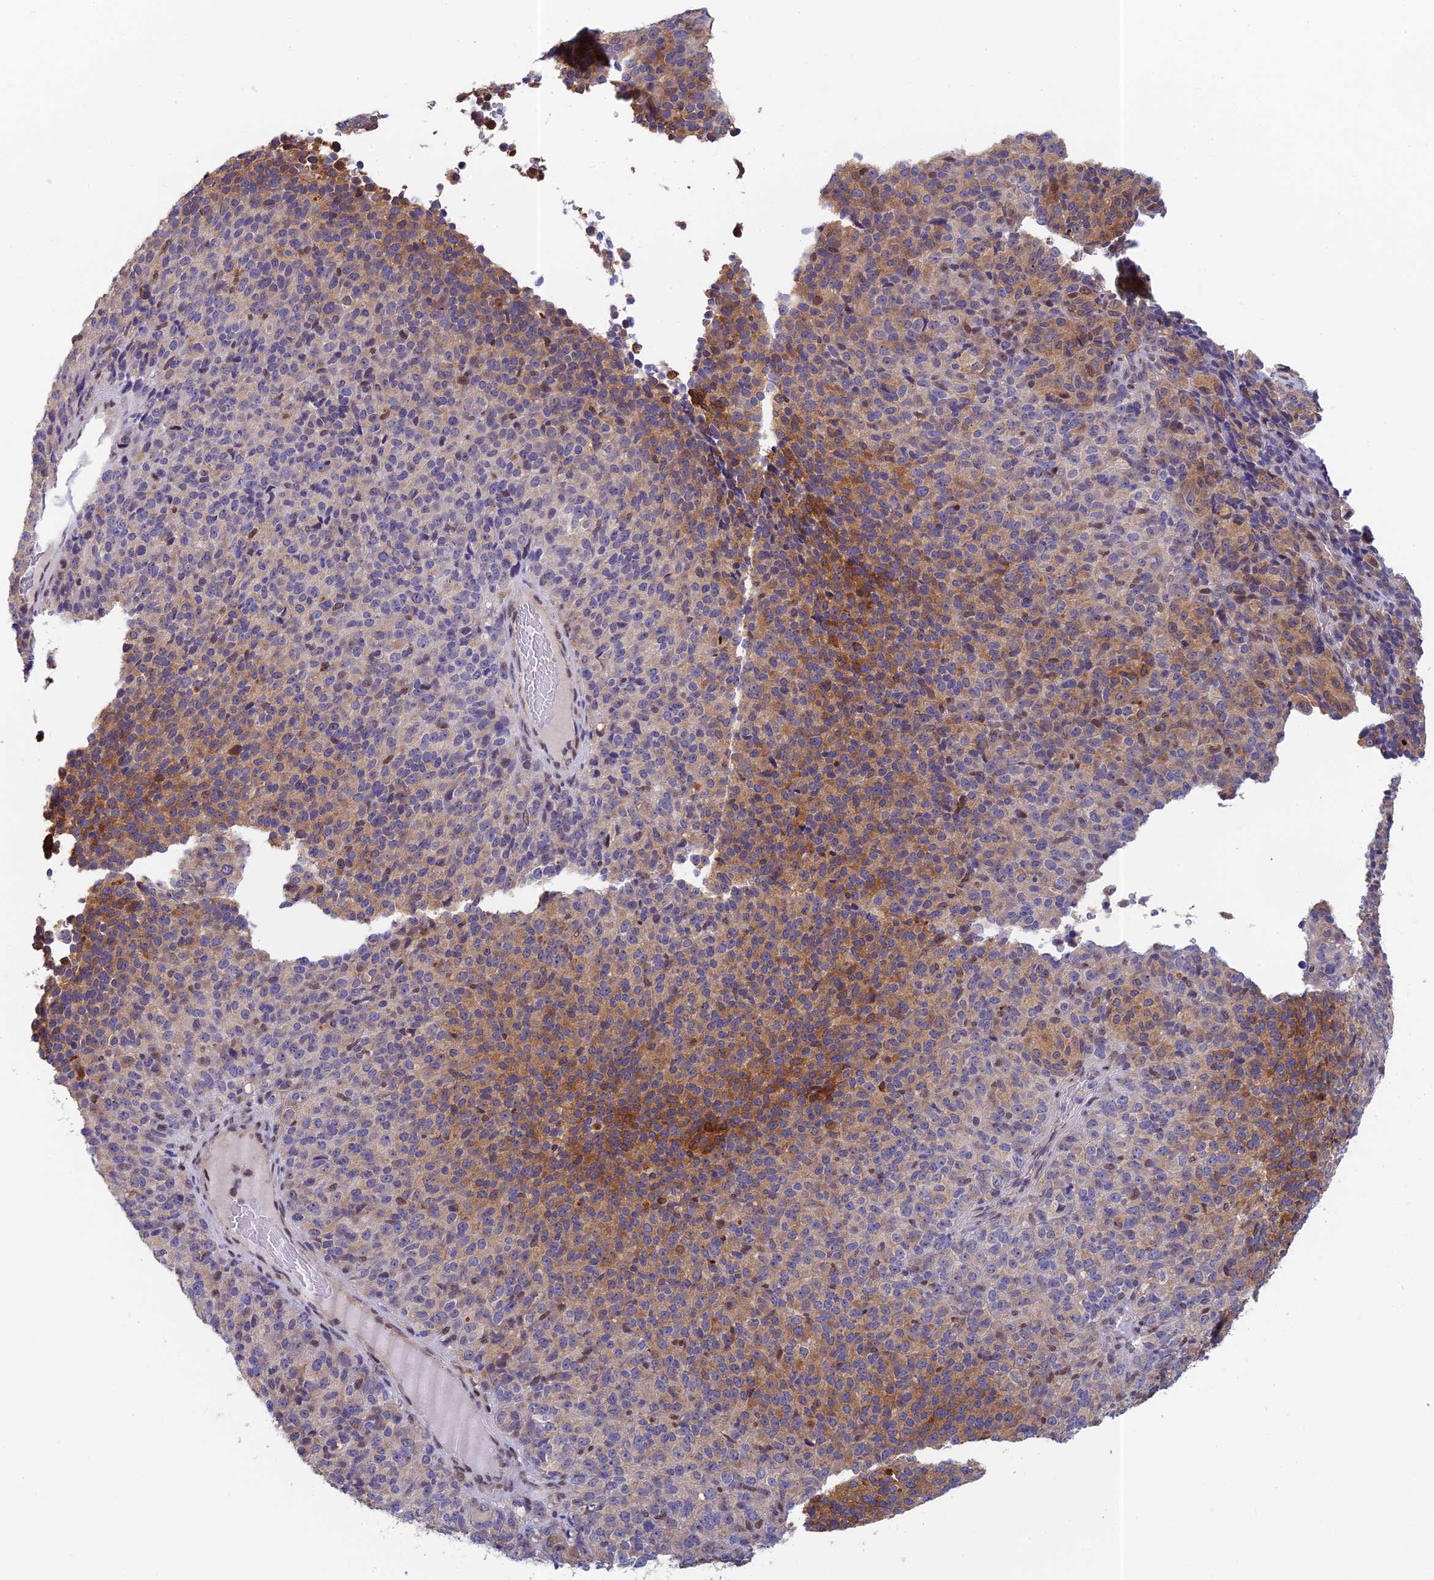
{"staining": {"intensity": "moderate", "quantity": "25%-75%", "location": "cytoplasmic/membranous"}, "tissue": "melanoma", "cell_type": "Tumor cells", "image_type": "cancer", "snomed": [{"axis": "morphology", "description": "Malignant melanoma, Metastatic site"}, {"axis": "topography", "description": "Brain"}], "caption": "Protein expression analysis of melanoma shows moderate cytoplasmic/membranous positivity in about 25%-75% of tumor cells.", "gene": "MRPL17", "patient": {"sex": "female", "age": 56}}